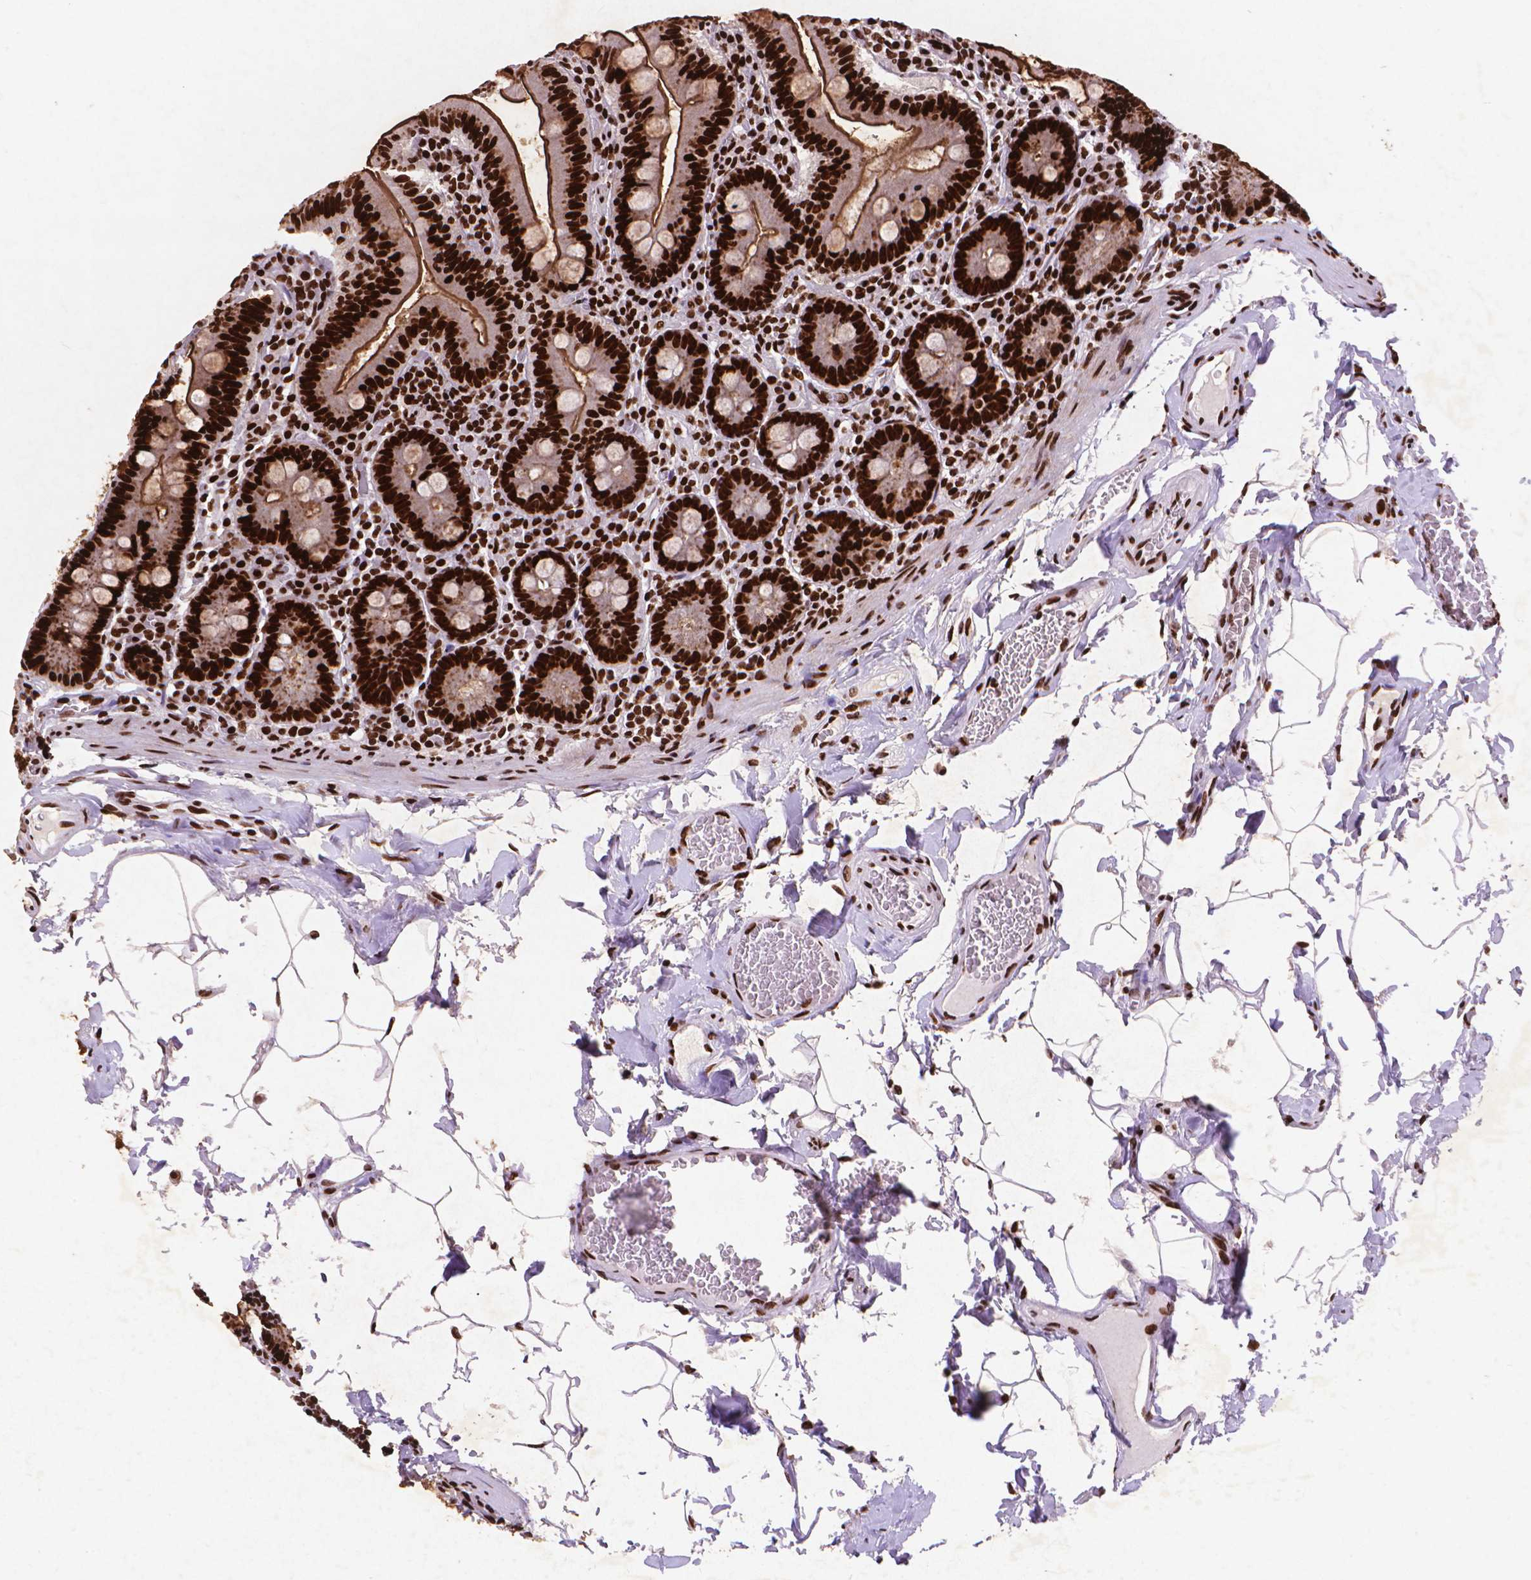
{"staining": {"intensity": "strong", "quantity": ">75%", "location": "cytoplasmic/membranous,nuclear"}, "tissue": "small intestine", "cell_type": "Glandular cells", "image_type": "normal", "snomed": [{"axis": "morphology", "description": "Normal tissue, NOS"}, {"axis": "topography", "description": "Small intestine"}], "caption": "Immunohistochemical staining of unremarkable small intestine demonstrates >75% levels of strong cytoplasmic/membranous,nuclear protein expression in approximately >75% of glandular cells.", "gene": "CITED2", "patient": {"sex": "male", "age": 37}}